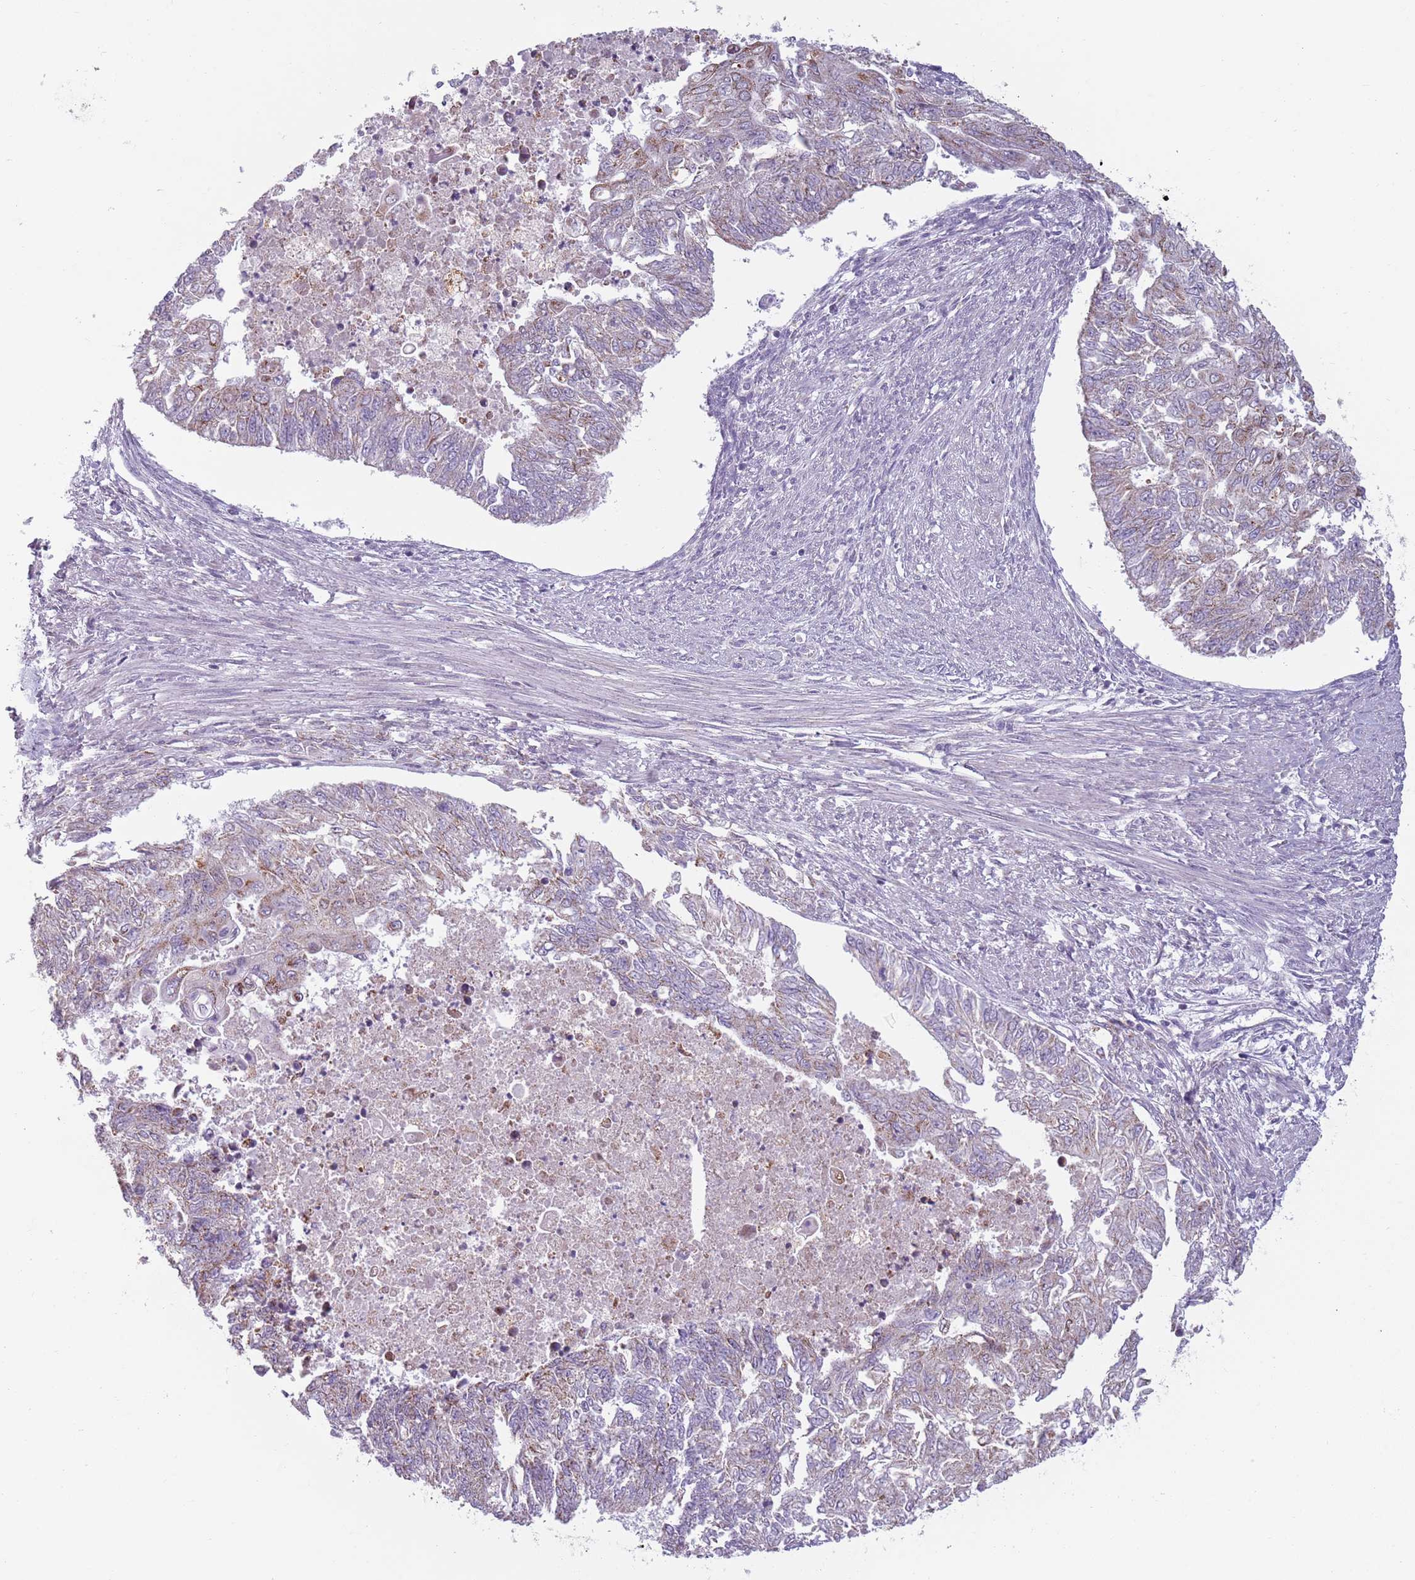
{"staining": {"intensity": "weak", "quantity": "25%-75%", "location": "cytoplasmic/membranous"}, "tissue": "endometrial cancer", "cell_type": "Tumor cells", "image_type": "cancer", "snomed": [{"axis": "morphology", "description": "Adenocarcinoma, NOS"}, {"axis": "topography", "description": "Endometrium"}], "caption": "Immunohistochemical staining of endometrial cancer (adenocarcinoma) exhibits weak cytoplasmic/membranous protein staining in approximately 25%-75% of tumor cells.", "gene": "MEGF8", "patient": {"sex": "female", "age": 32}}